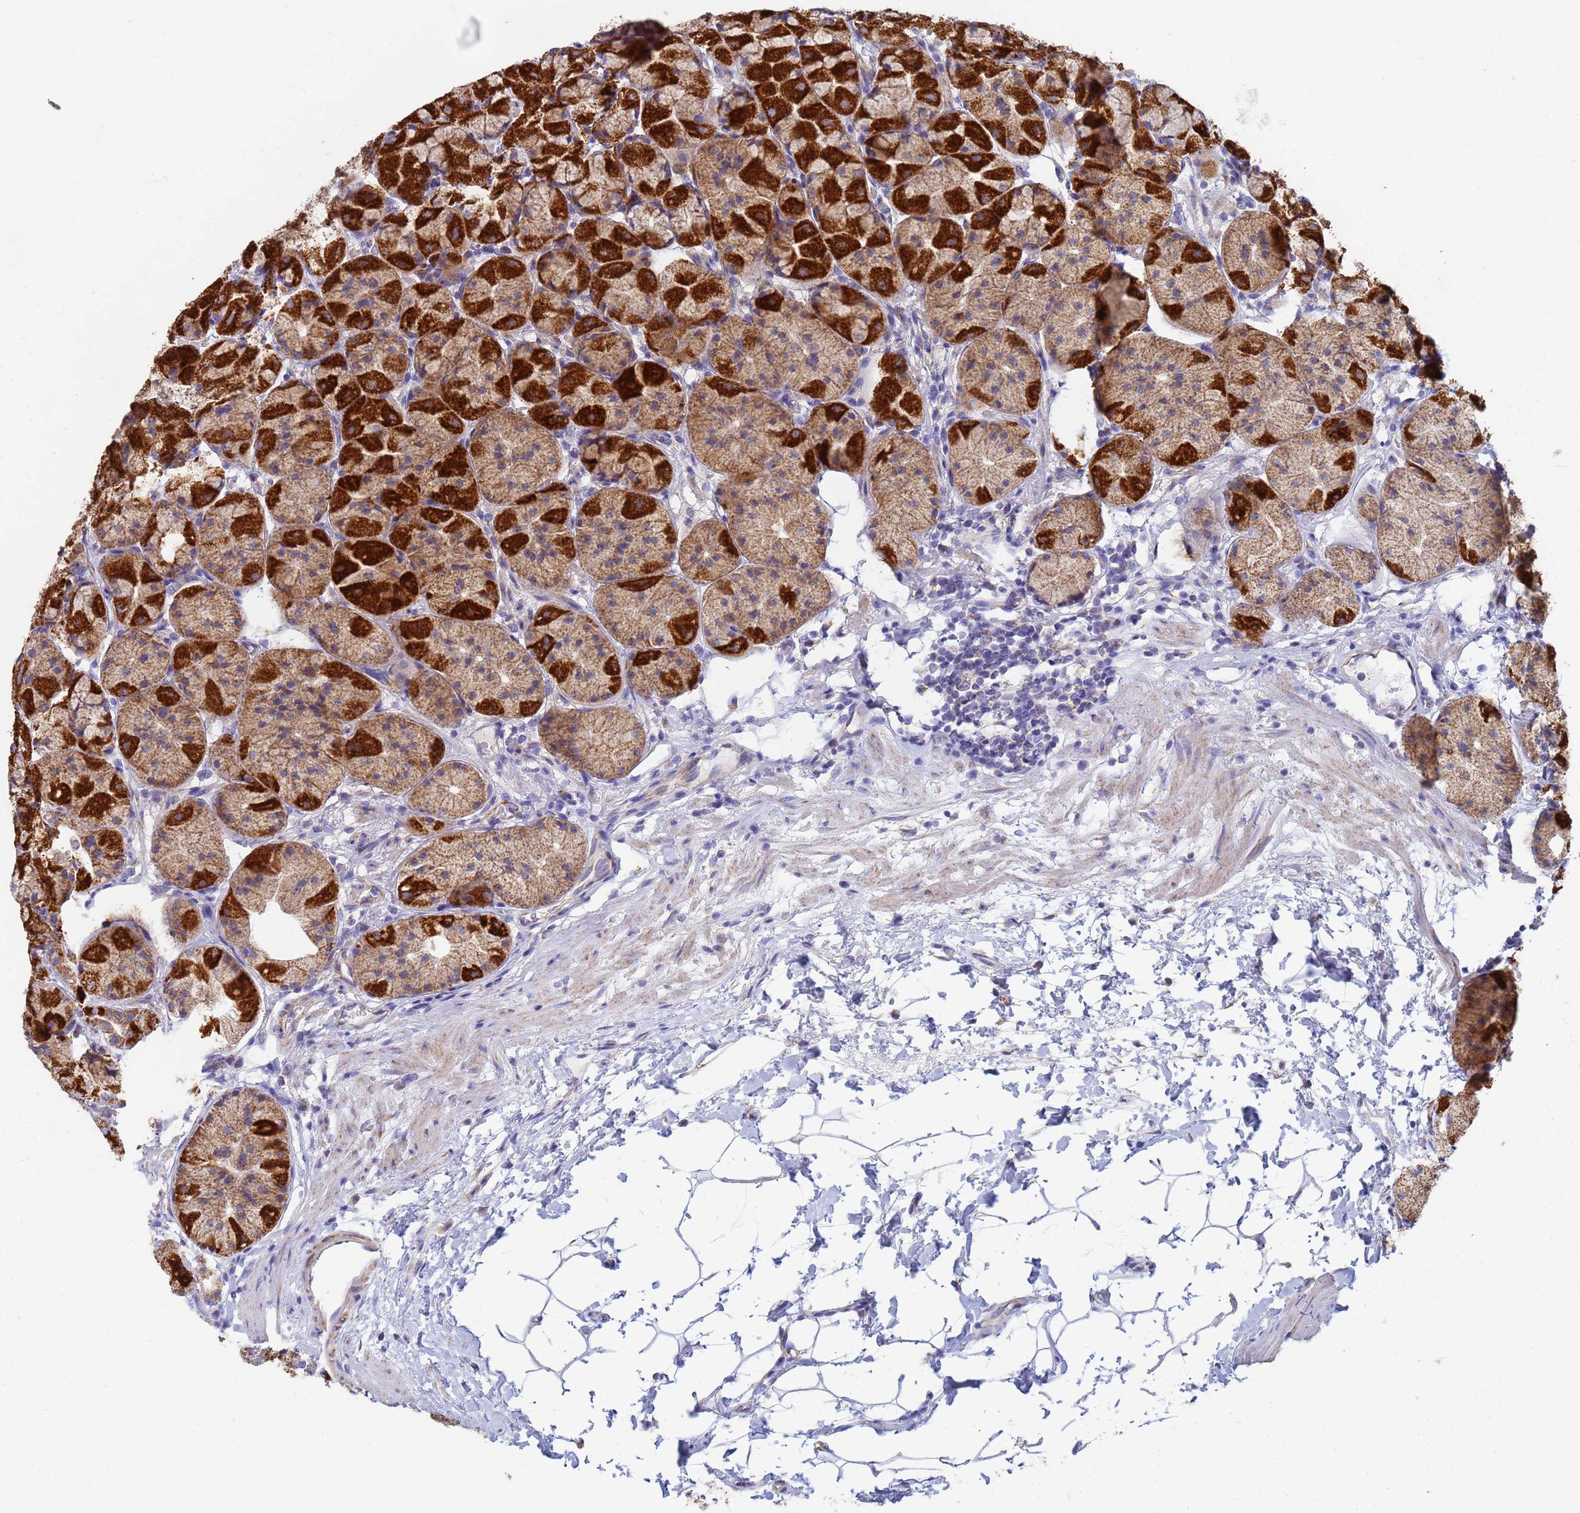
{"staining": {"intensity": "strong", "quantity": ">75%", "location": "cytoplasmic/membranous"}, "tissue": "stomach", "cell_type": "Glandular cells", "image_type": "normal", "snomed": [{"axis": "morphology", "description": "Normal tissue, NOS"}, {"axis": "topography", "description": "Stomach"}], "caption": "High-magnification brightfield microscopy of benign stomach stained with DAB (brown) and counterstained with hematoxylin (blue). glandular cells exhibit strong cytoplasmic/membranous staining is identified in about>75% of cells.", "gene": "UQCRHL", "patient": {"sex": "male", "age": 57}}